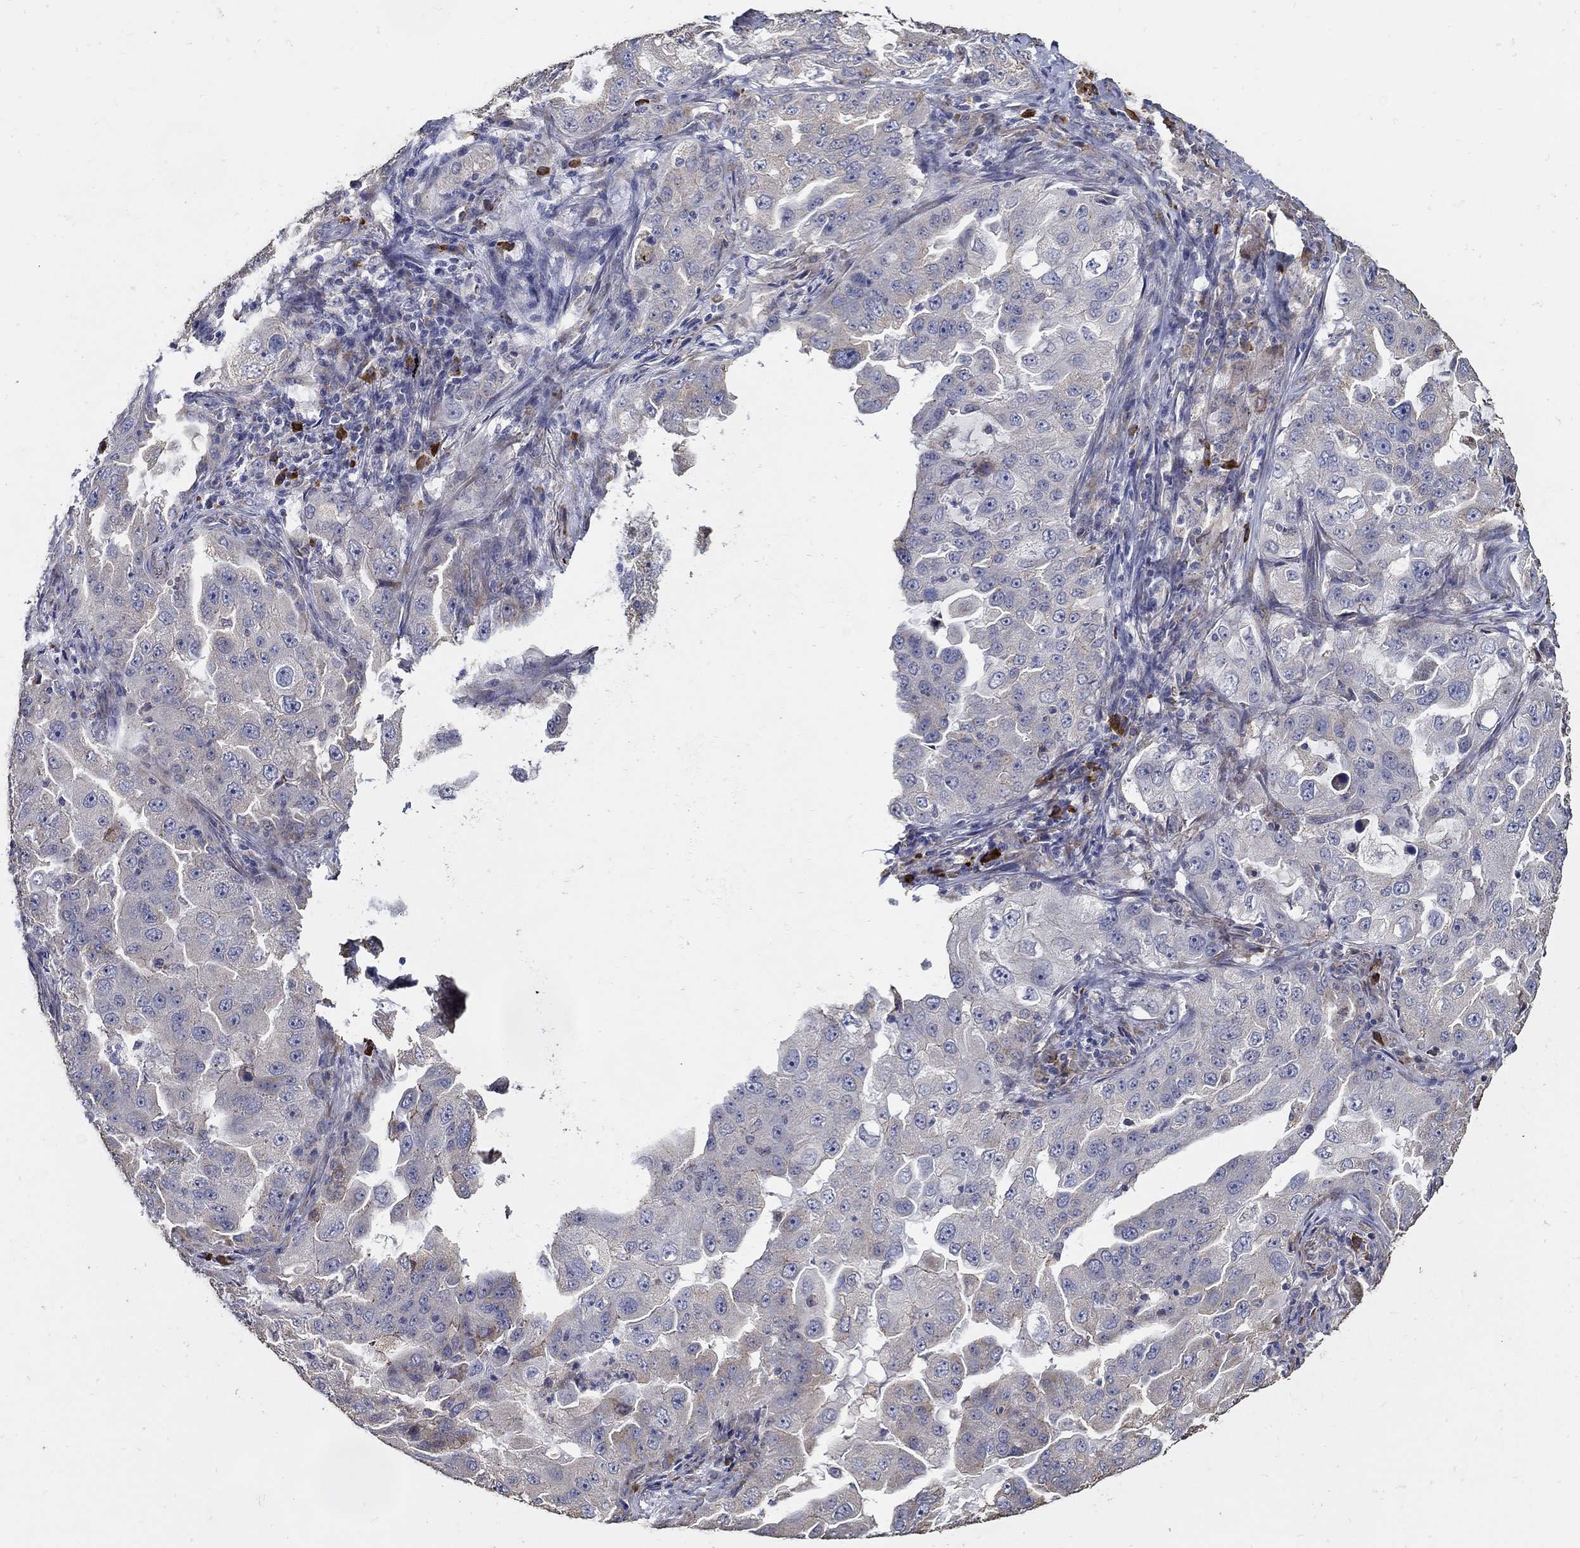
{"staining": {"intensity": "negative", "quantity": "none", "location": "none"}, "tissue": "lung cancer", "cell_type": "Tumor cells", "image_type": "cancer", "snomed": [{"axis": "morphology", "description": "Adenocarcinoma, NOS"}, {"axis": "topography", "description": "Lung"}], "caption": "Human lung adenocarcinoma stained for a protein using IHC displays no expression in tumor cells.", "gene": "EMILIN3", "patient": {"sex": "female", "age": 61}}